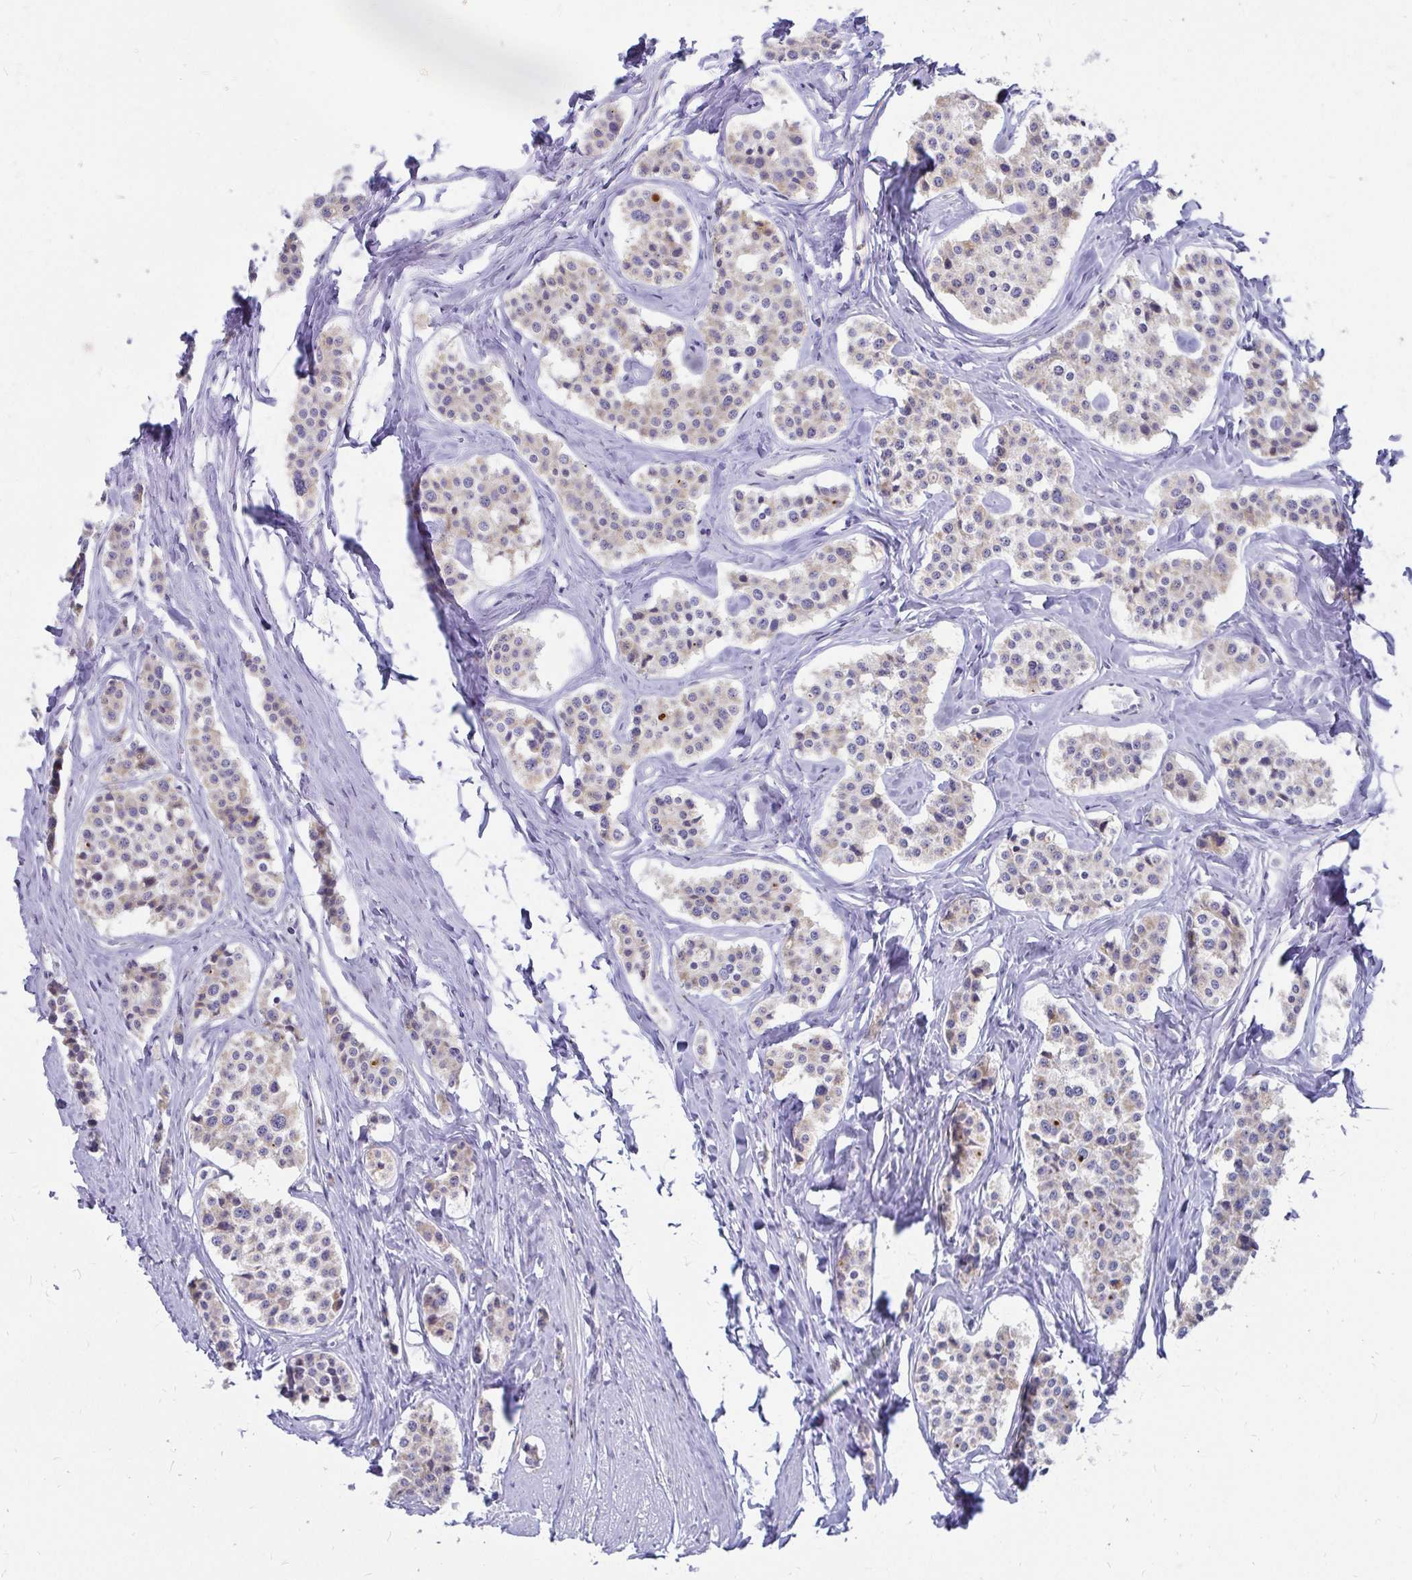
{"staining": {"intensity": "moderate", "quantity": "25%-75%", "location": "cytoplasmic/membranous"}, "tissue": "carcinoid", "cell_type": "Tumor cells", "image_type": "cancer", "snomed": [{"axis": "morphology", "description": "Carcinoid, malignant, NOS"}, {"axis": "topography", "description": "Small intestine"}], "caption": "Carcinoid (malignant) was stained to show a protein in brown. There is medium levels of moderate cytoplasmic/membranous expression in about 25%-75% of tumor cells.", "gene": "EXOC5", "patient": {"sex": "male", "age": 60}}